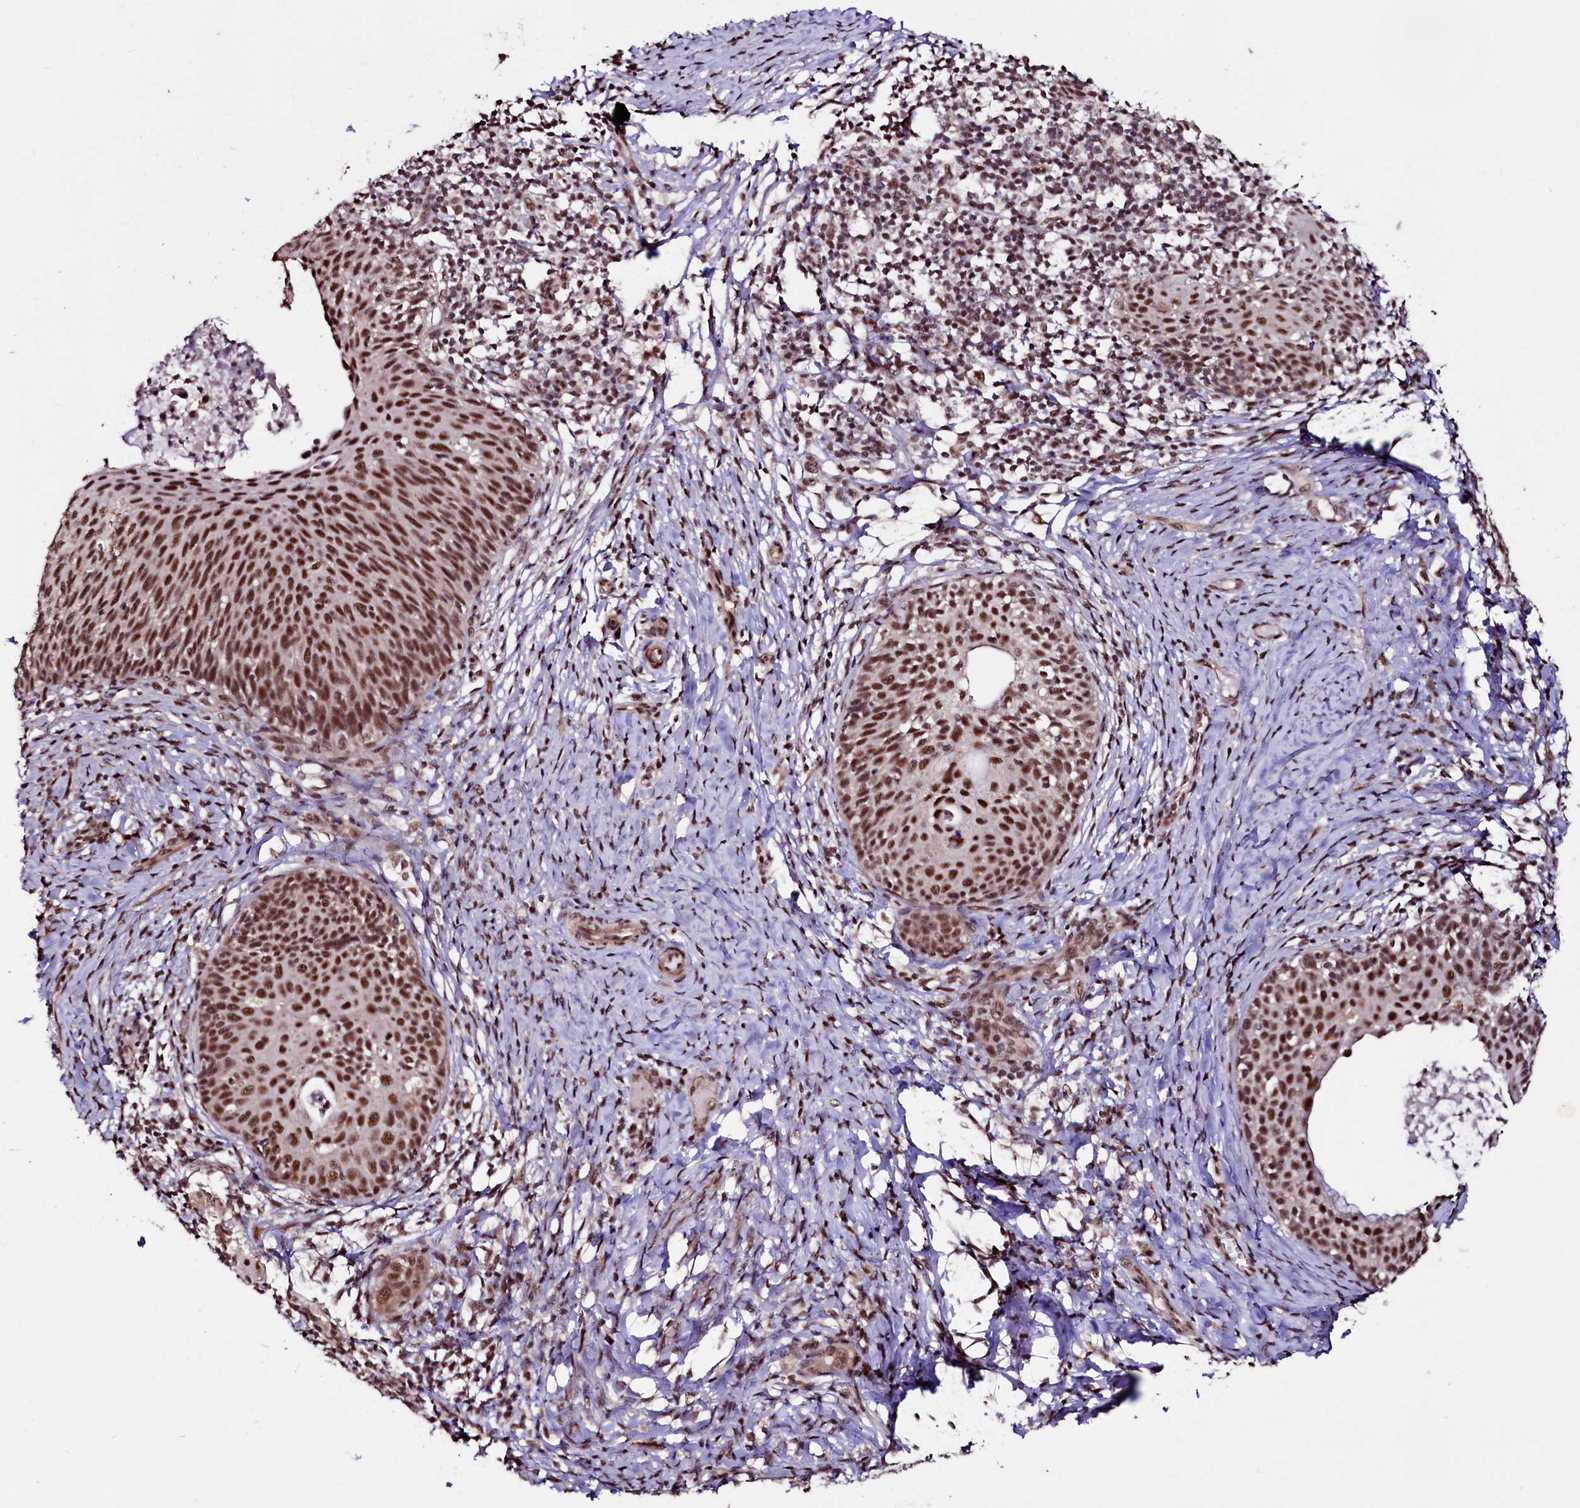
{"staining": {"intensity": "strong", "quantity": ">75%", "location": "nuclear"}, "tissue": "cervical cancer", "cell_type": "Tumor cells", "image_type": "cancer", "snomed": [{"axis": "morphology", "description": "Squamous cell carcinoma, NOS"}, {"axis": "topography", "description": "Cervix"}], "caption": "Protein staining displays strong nuclear staining in approximately >75% of tumor cells in cervical cancer.", "gene": "SFSWAP", "patient": {"sex": "female", "age": 52}}